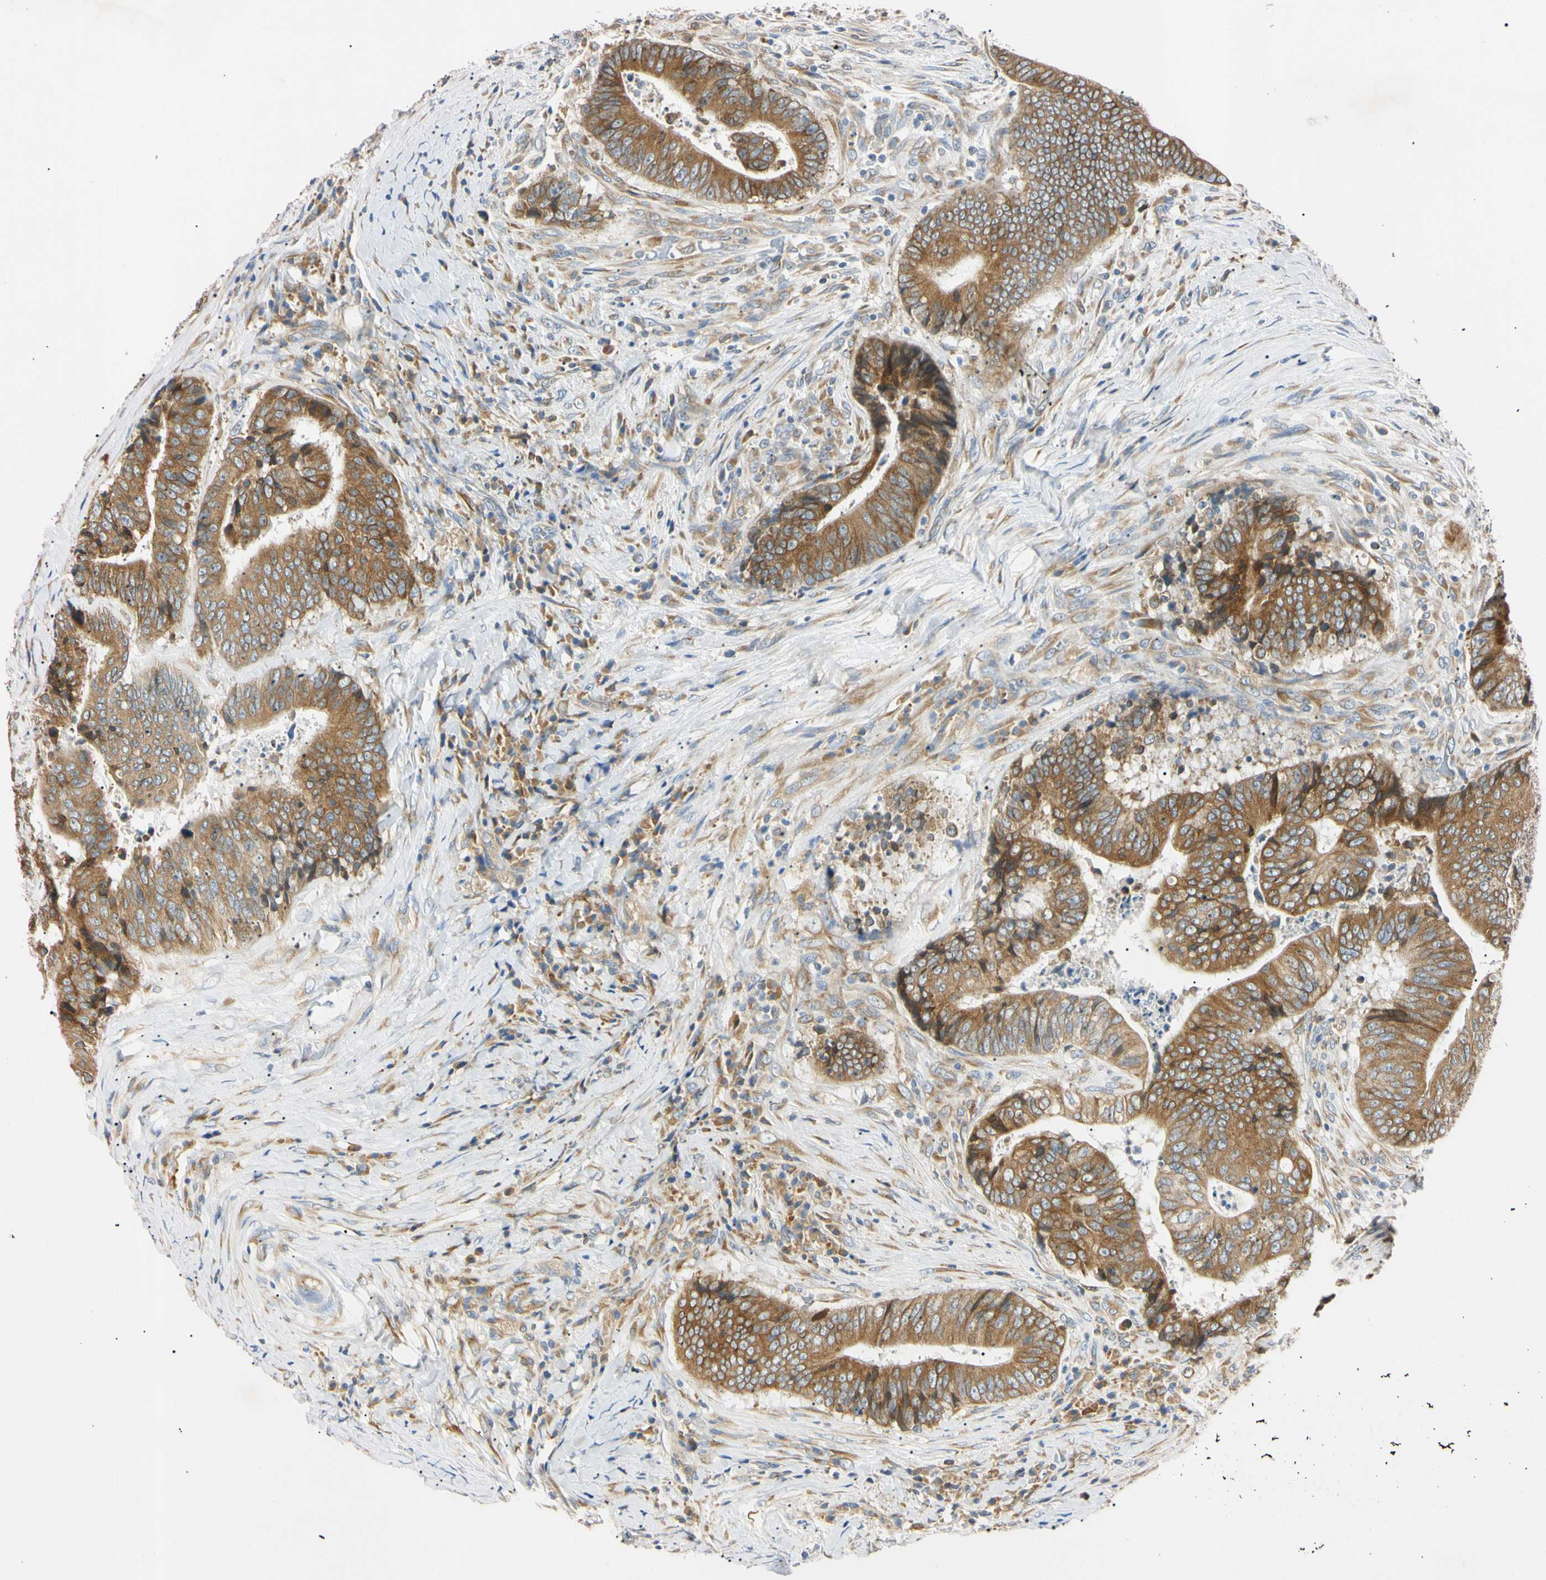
{"staining": {"intensity": "moderate", "quantity": ">75%", "location": "cytoplasmic/membranous"}, "tissue": "colorectal cancer", "cell_type": "Tumor cells", "image_type": "cancer", "snomed": [{"axis": "morphology", "description": "Adenocarcinoma, NOS"}, {"axis": "topography", "description": "Rectum"}], "caption": "Immunohistochemical staining of human colorectal cancer exhibits moderate cytoplasmic/membranous protein expression in about >75% of tumor cells.", "gene": "DNAJB12", "patient": {"sex": "male", "age": 72}}